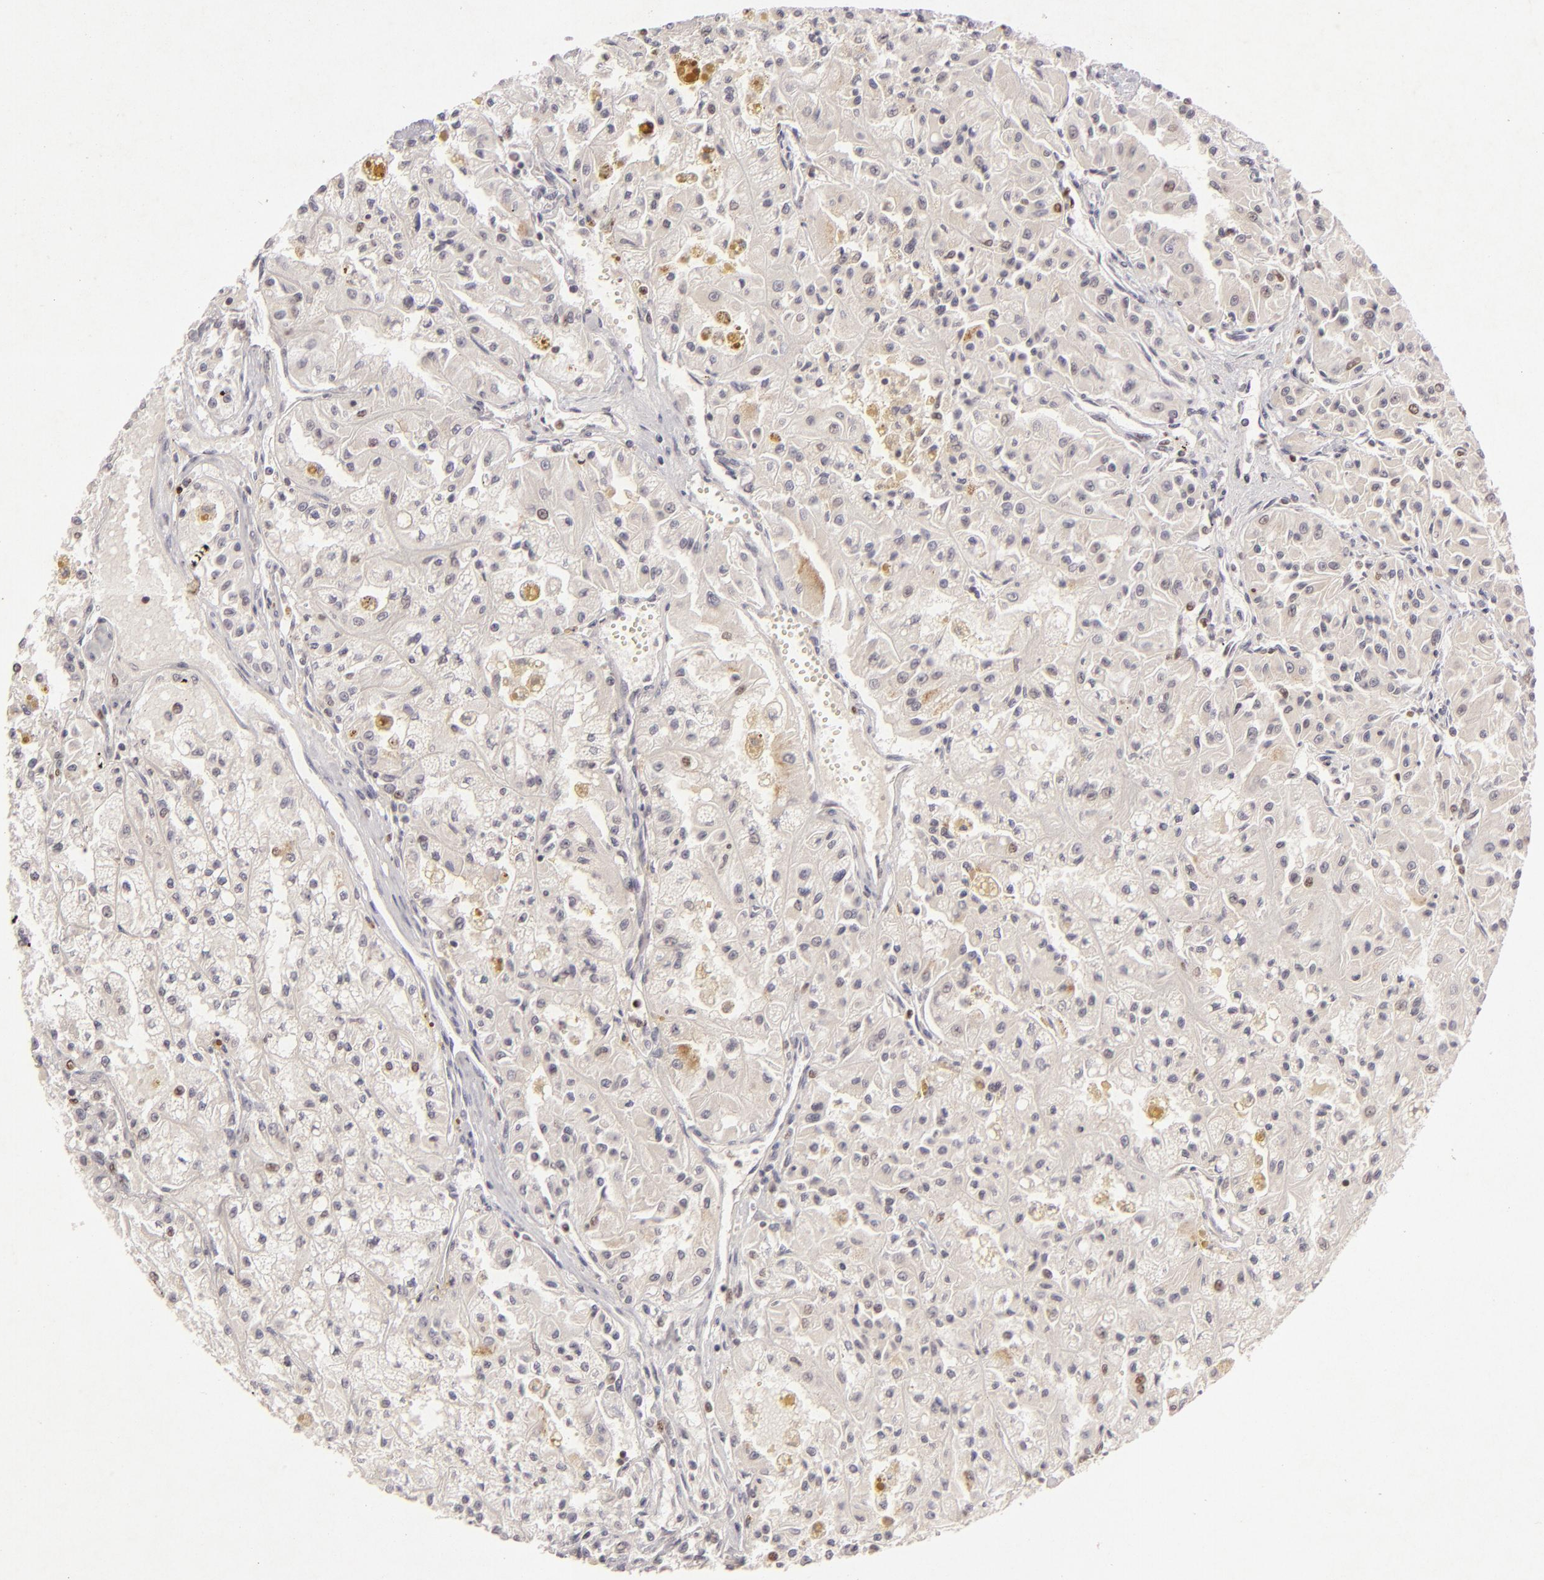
{"staining": {"intensity": "negative", "quantity": "none", "location": "none"}, "tissue": "renal cancer", "cell_type": "Tumor cells", "image_type": "cancer", "snomed": [{"axis": "morphology", "description": "Adenocarcinoma, NOS"}, {"axis": "topography", "description": "Kidney"}], "caption": "Protein analysis of renal cancer exhibits no significant staining in tumor cells. The staining was performed using DAB to visualize the protein expression in brown, while the nuclei were stained in blue with hematoxylin (Magnification: 20x).", "gene": "FEN1", "patient": {"sex": "male", "age": 78}}